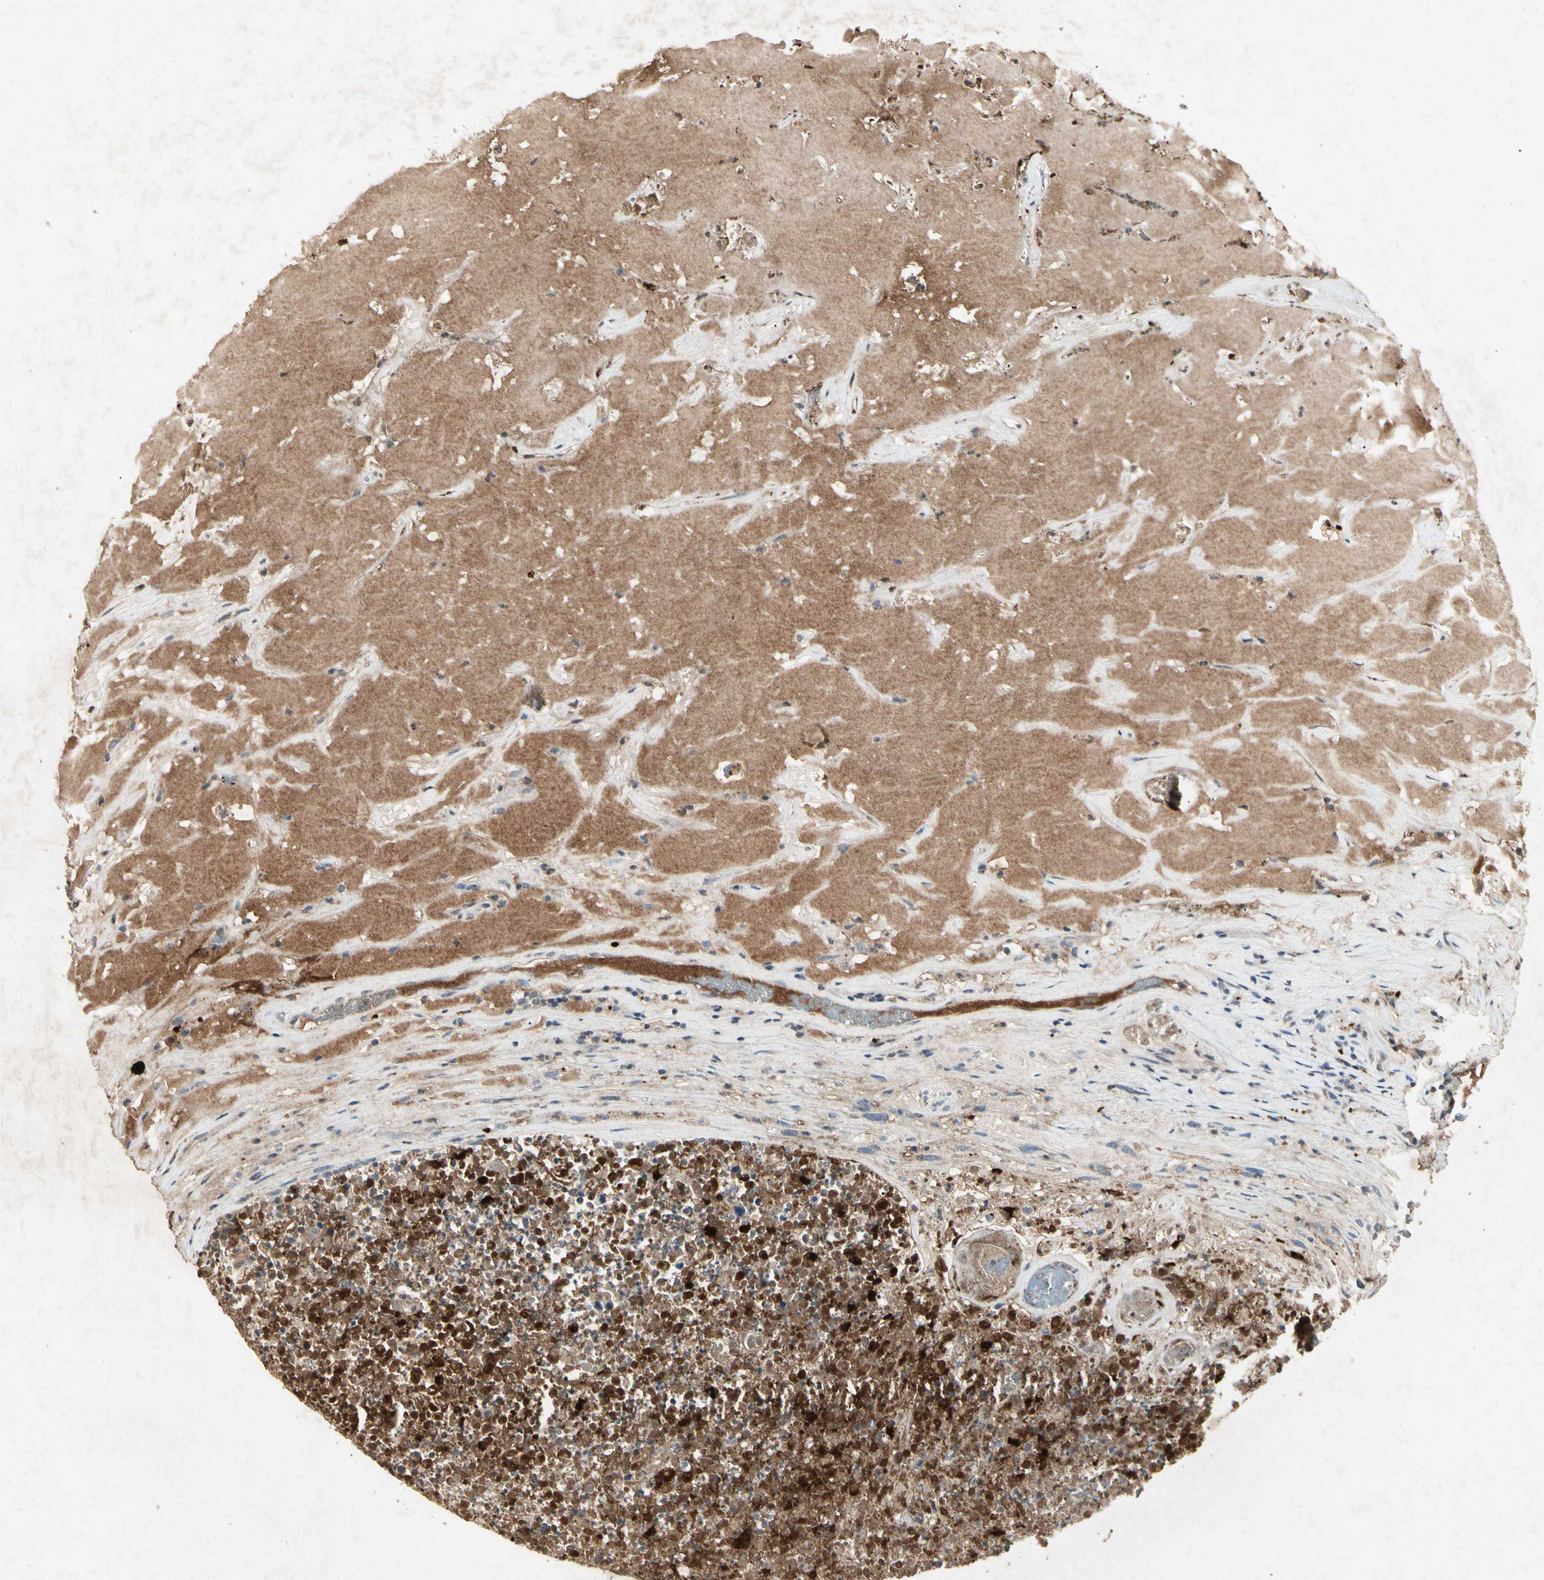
{"staining": {"intensity": "strong", "quantity": ">75%", "location": "cytoplasmic/membranous"}, "tissue": "urothelial cancer", "cell_type": "Tumor cells", "image_type": "cancer", "snomed": [{"axis": "morphology", "description": "Urothelial carcinoma, High grade"}, {"axis": "topography", "description": "Urinary bladder"}], "caption": "Protein analysis of urothelial cancer tissue exhibits strong cytoplasmic/membranous positivity in approximately >75% of tumor cells.", "gene": "CP", "patient": {"sex": "male", "age": 66}}